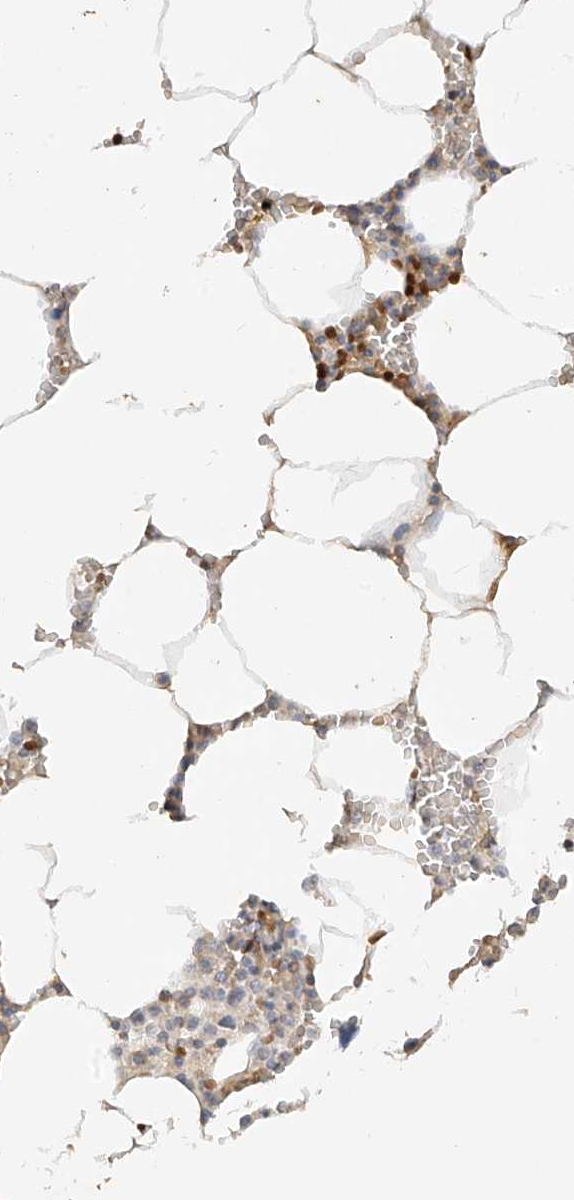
{"staining": {"intensity": "moderate", "quantity": "<25%", "location": "cytoplasmic/membranous"}, "tissue": "bone marrow", "cell_type": "Hematopoietic cells", "image_type": "normal", "snomed": [{"axis": "morphology", "description": "Normal tissue, NOS"}, {"axis": "topography", "description": "Bone marrow"}], "caption": "An IHC photomicrograph of unremarkable tissue is shown. Protein staining in brown highlights moderate cytoplasmic/membranous positivity in bone marrow within hematopoietic cells.", "gene": "MTUS2", "patient": {"sex": "male", "age": 70}}